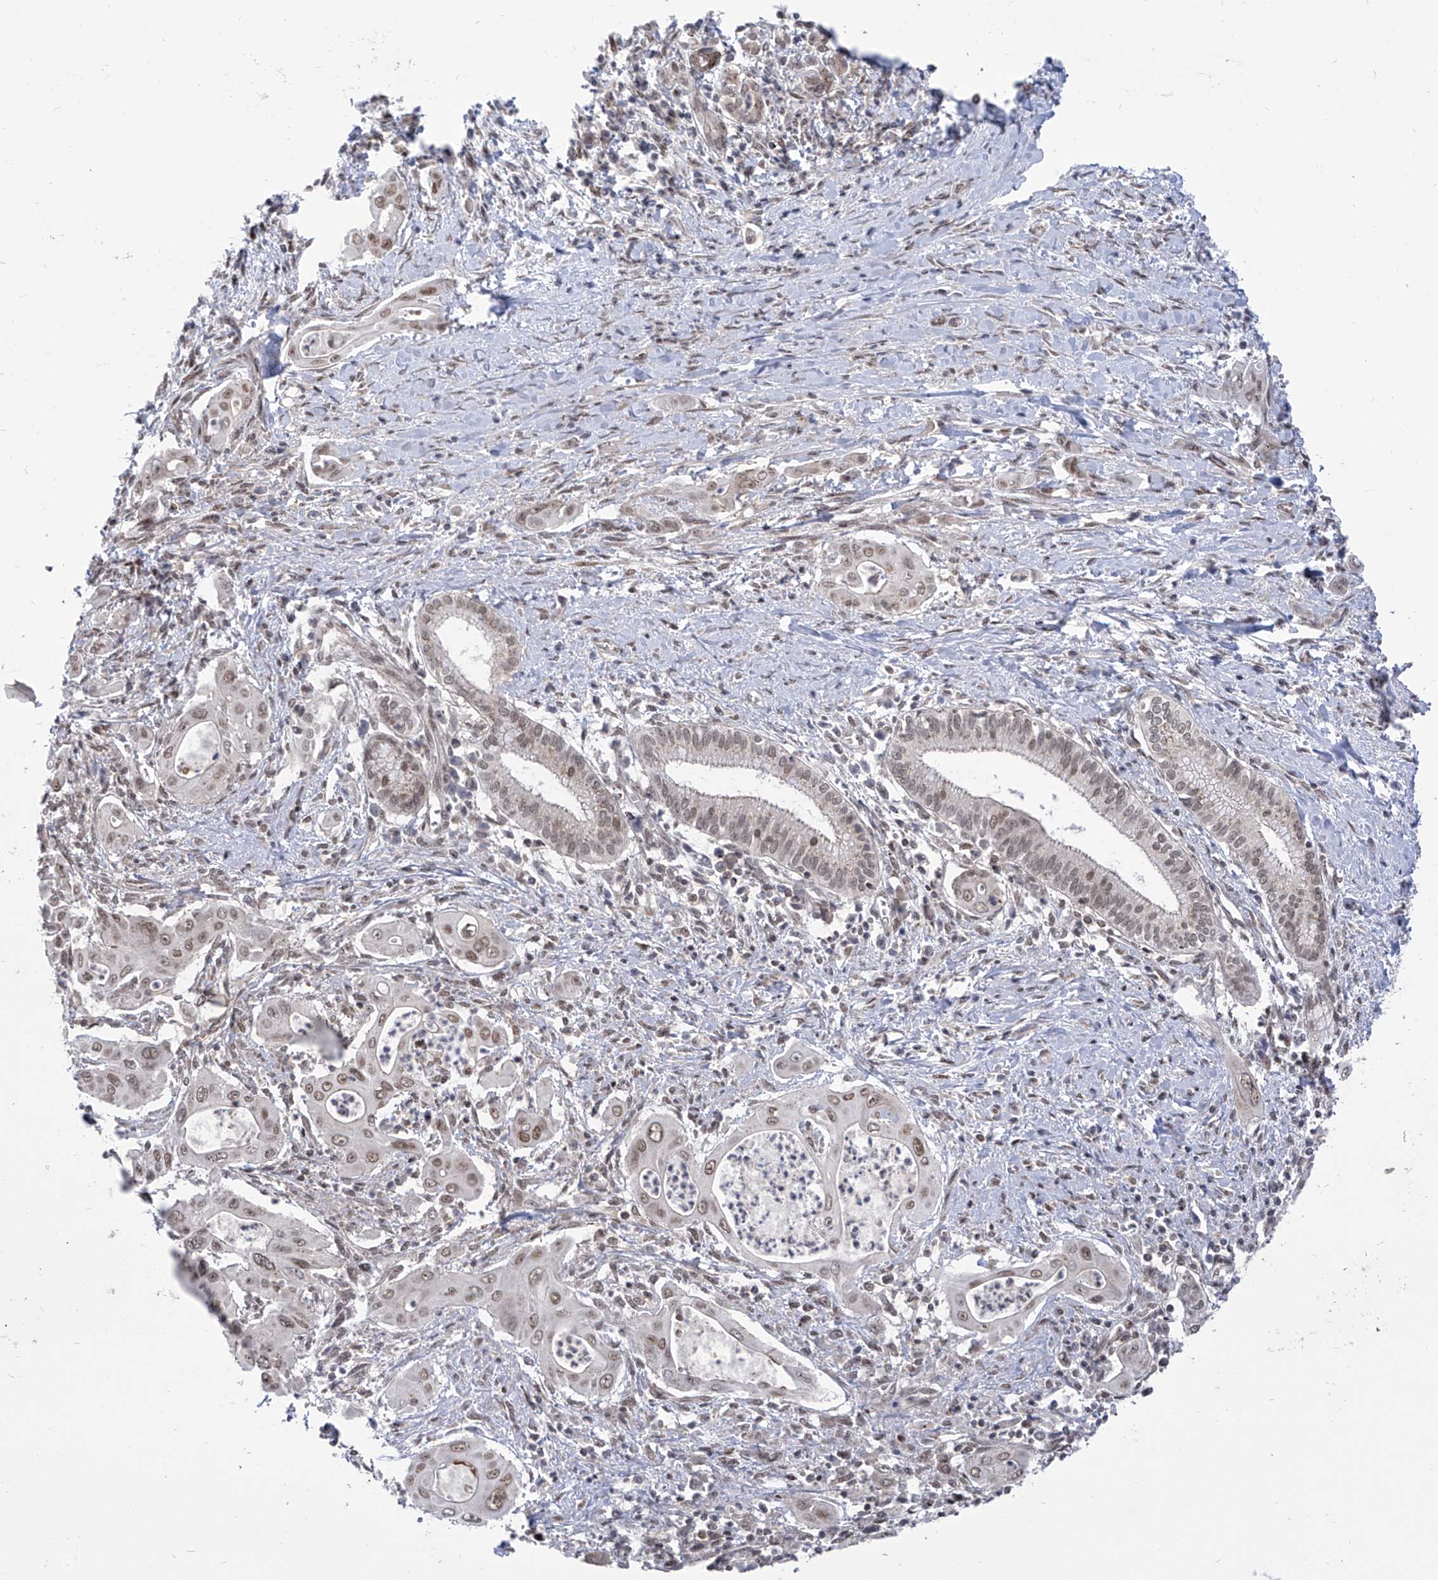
{"staining": {"intensity": "weak", "quantity": ">75%", "location": "cytoplasmic/membranous,nuclear"}, "tissue": "pancreatic cancer", "cell_type": "Tumor cells", "image_type": "cancer", "snomed": [{"axis": "morphology", "description": "Adenocarcinoma, NOS"}, {"axis": "topography", "description": "Pancreas"}], "caption": "About >75% of tumor cells in human pancreatic cancer (adenocarcinoma) demonstrate weak cytoplasmic/membranous and nuclear protein staining as visualized by brown immunohistochemical staining.", "gene": "CEP290", "patient": {"sex": "male", "age": 58}}